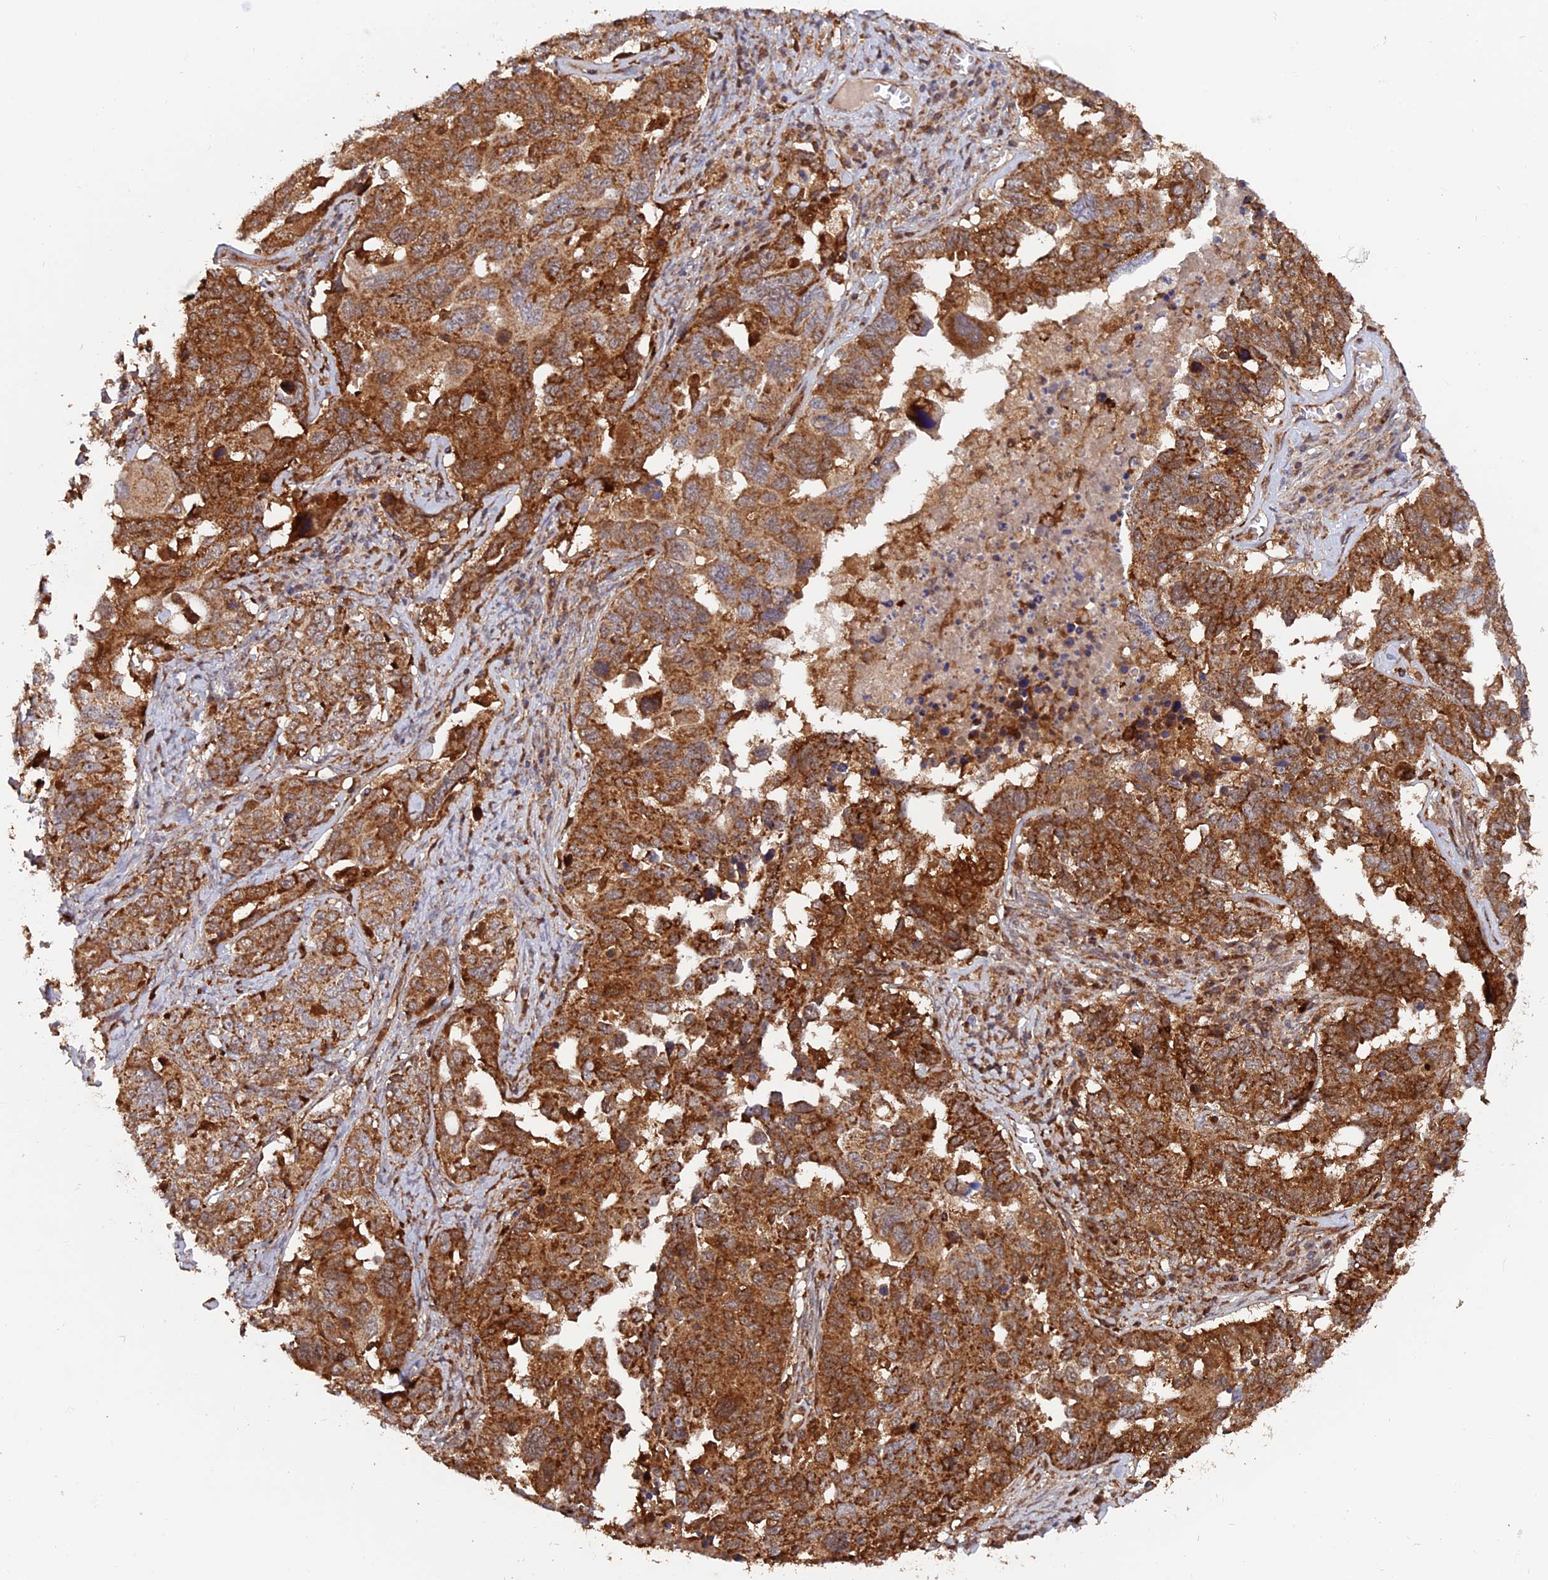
{"staining": {"intensity": "strong", "quantity": ">75%", "location": "cytoplasmic/membranous"}, "tissue": "ovarian cancer", "cell_type": "Tumor cells", "image_type": "cancer", "snomed": [{"axis": "morphology", "description": "Carcinoma, endometroid"}, {"axis": "topography", "description": "Ovary"}], "caption": "Ovarian cancer stained with IHC displays strong cytoplasmic/membranous expression in approximately >75% of tumor cells. (brown staining indicates protein expression, while blue staining denotes nuclei).", "gene": "DTYMK", "patient": {"sex": "female", "age": 62}}